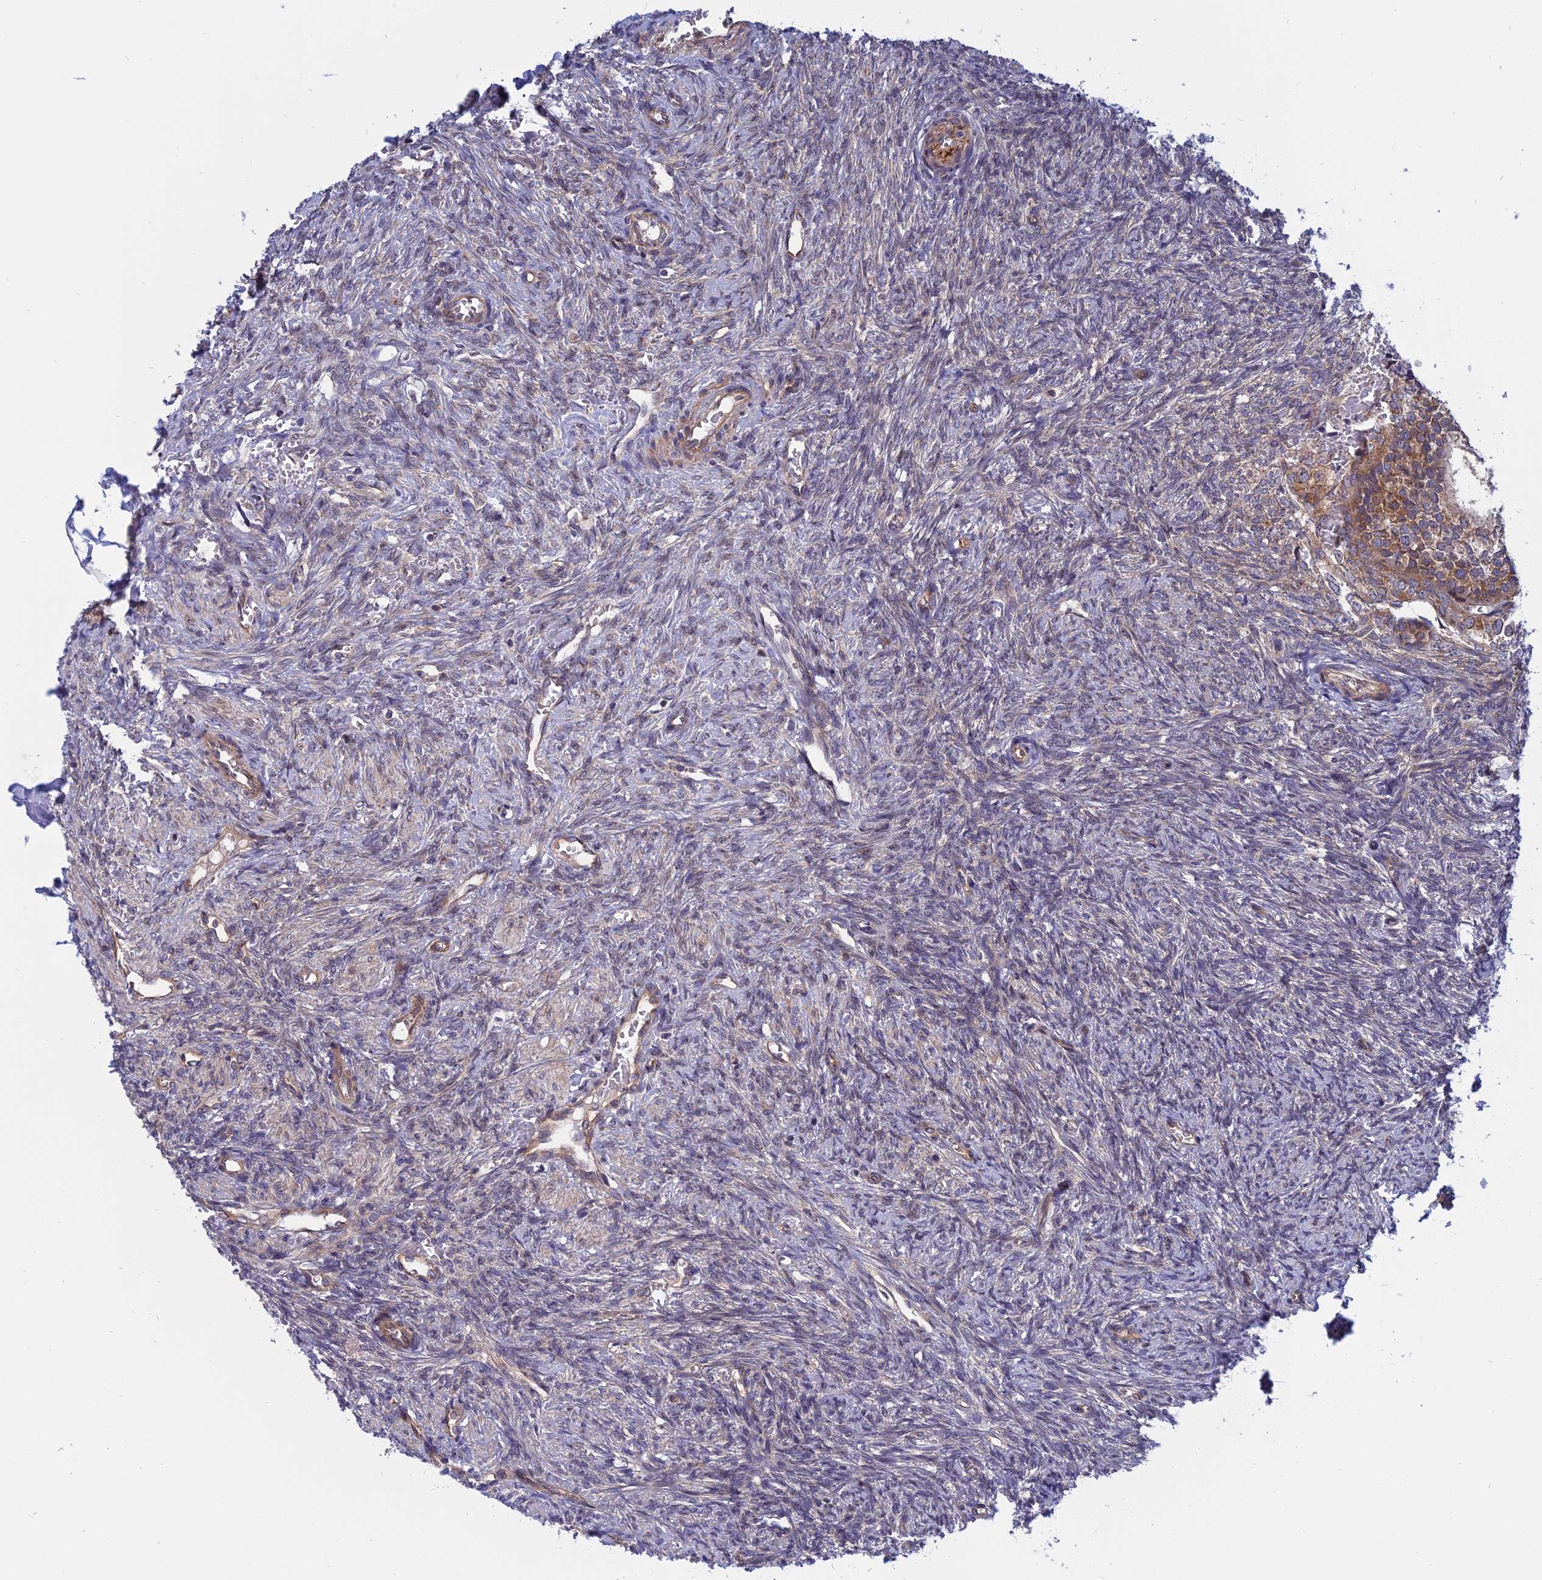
{"staining": {"intensity": "weak", "quantity": ">75%", "location": "cytoplasmic/membranous"}, "tissue": "ovary", "cell_type": "Follicle cells", "image_type": "normal", "snomed": [{"axis": "morphology", "description": "Normal tissue, NOS"}, {"axis": "topography", "description": "Ovary"}], "caption": "The micrograph demonstrates immunohistochemical staining of benign ovary. There is weak cytoplasmic/membranous expression is present in about >75% of follicle cells.", "gene": "NAA10", "patient": {"sex": "female", "age": 41}}